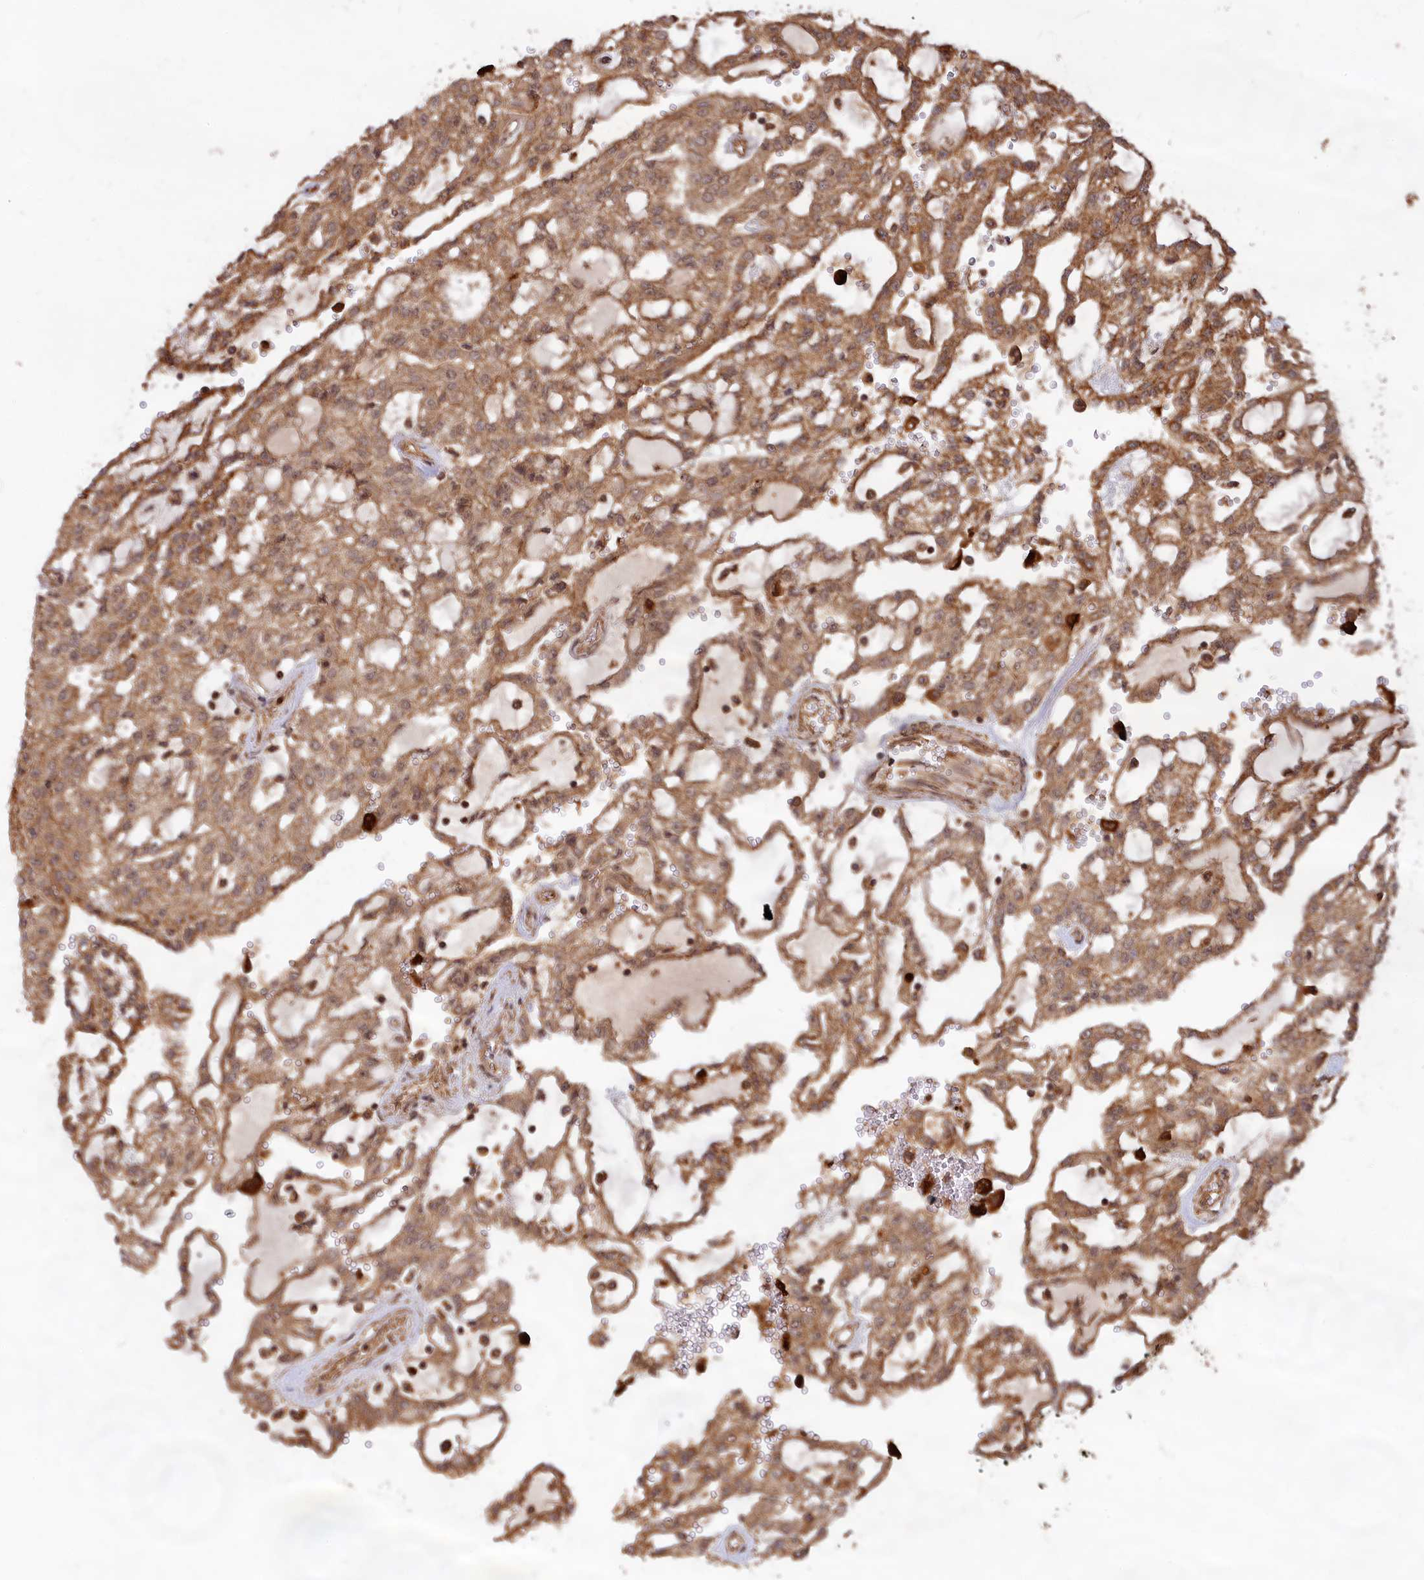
{"staining": {"intensity": "moderate", "quantity": ">75%", "location": "cytoplasmic/membranous"}, "tissue": "renal cancer", "cell_type": "Tumor cells", "image_type": "cancer", "snomed": [{"axis": "morphology", "description": "Adenocarcinoma, NOS"}, {"axis": "topography", "description": "Kidney"}], "caption": "Renal cancer (adenocarcinoma) stained with a protein marker reveals moderate staining in tumor cells.", "gene": "CCDC174", "patient": {"sex": "male", "age": 63}}